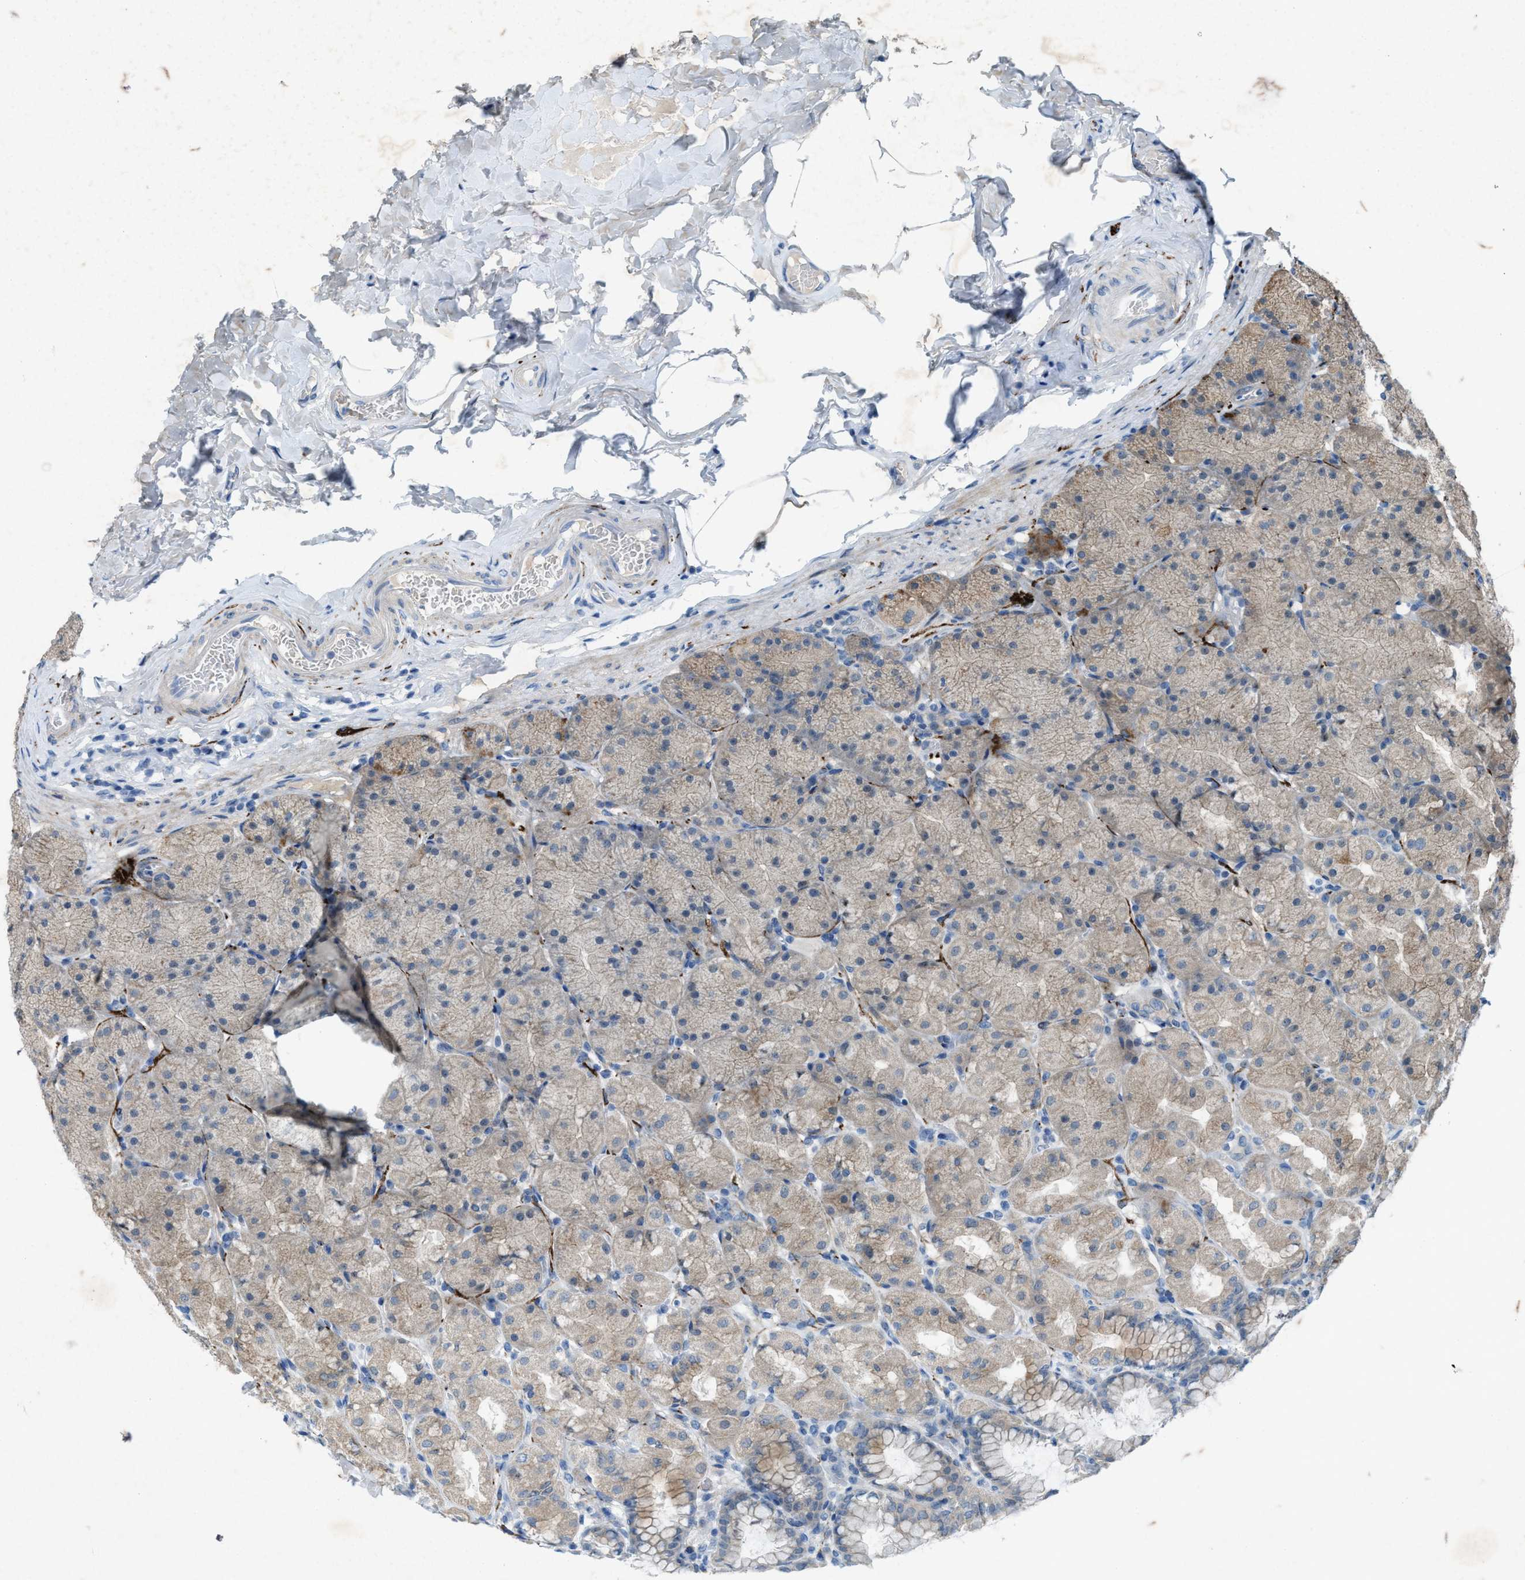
{"staining": {"intensity": "weak", "quantity": "25%-75%", "location": "cytoplasmic/membranous"}, "tissue": "stomach", "cell_type": "Glandular cells", "image_type": "normal", "snomed": [{"axis": "morphology", "description": "Normal tissue, NOS"}, {"axis": "topography", "description": "Stomach, upper"}], "caption": "A brown stain highlights weak cytoplasmic/membranous positivity of a protein in glandular cells of benign human stomach. The protein is shown in brown color, while the nuclei are stained blue.", "gene": "URGCP", "patient": {"sex": "female", "age": 56}}